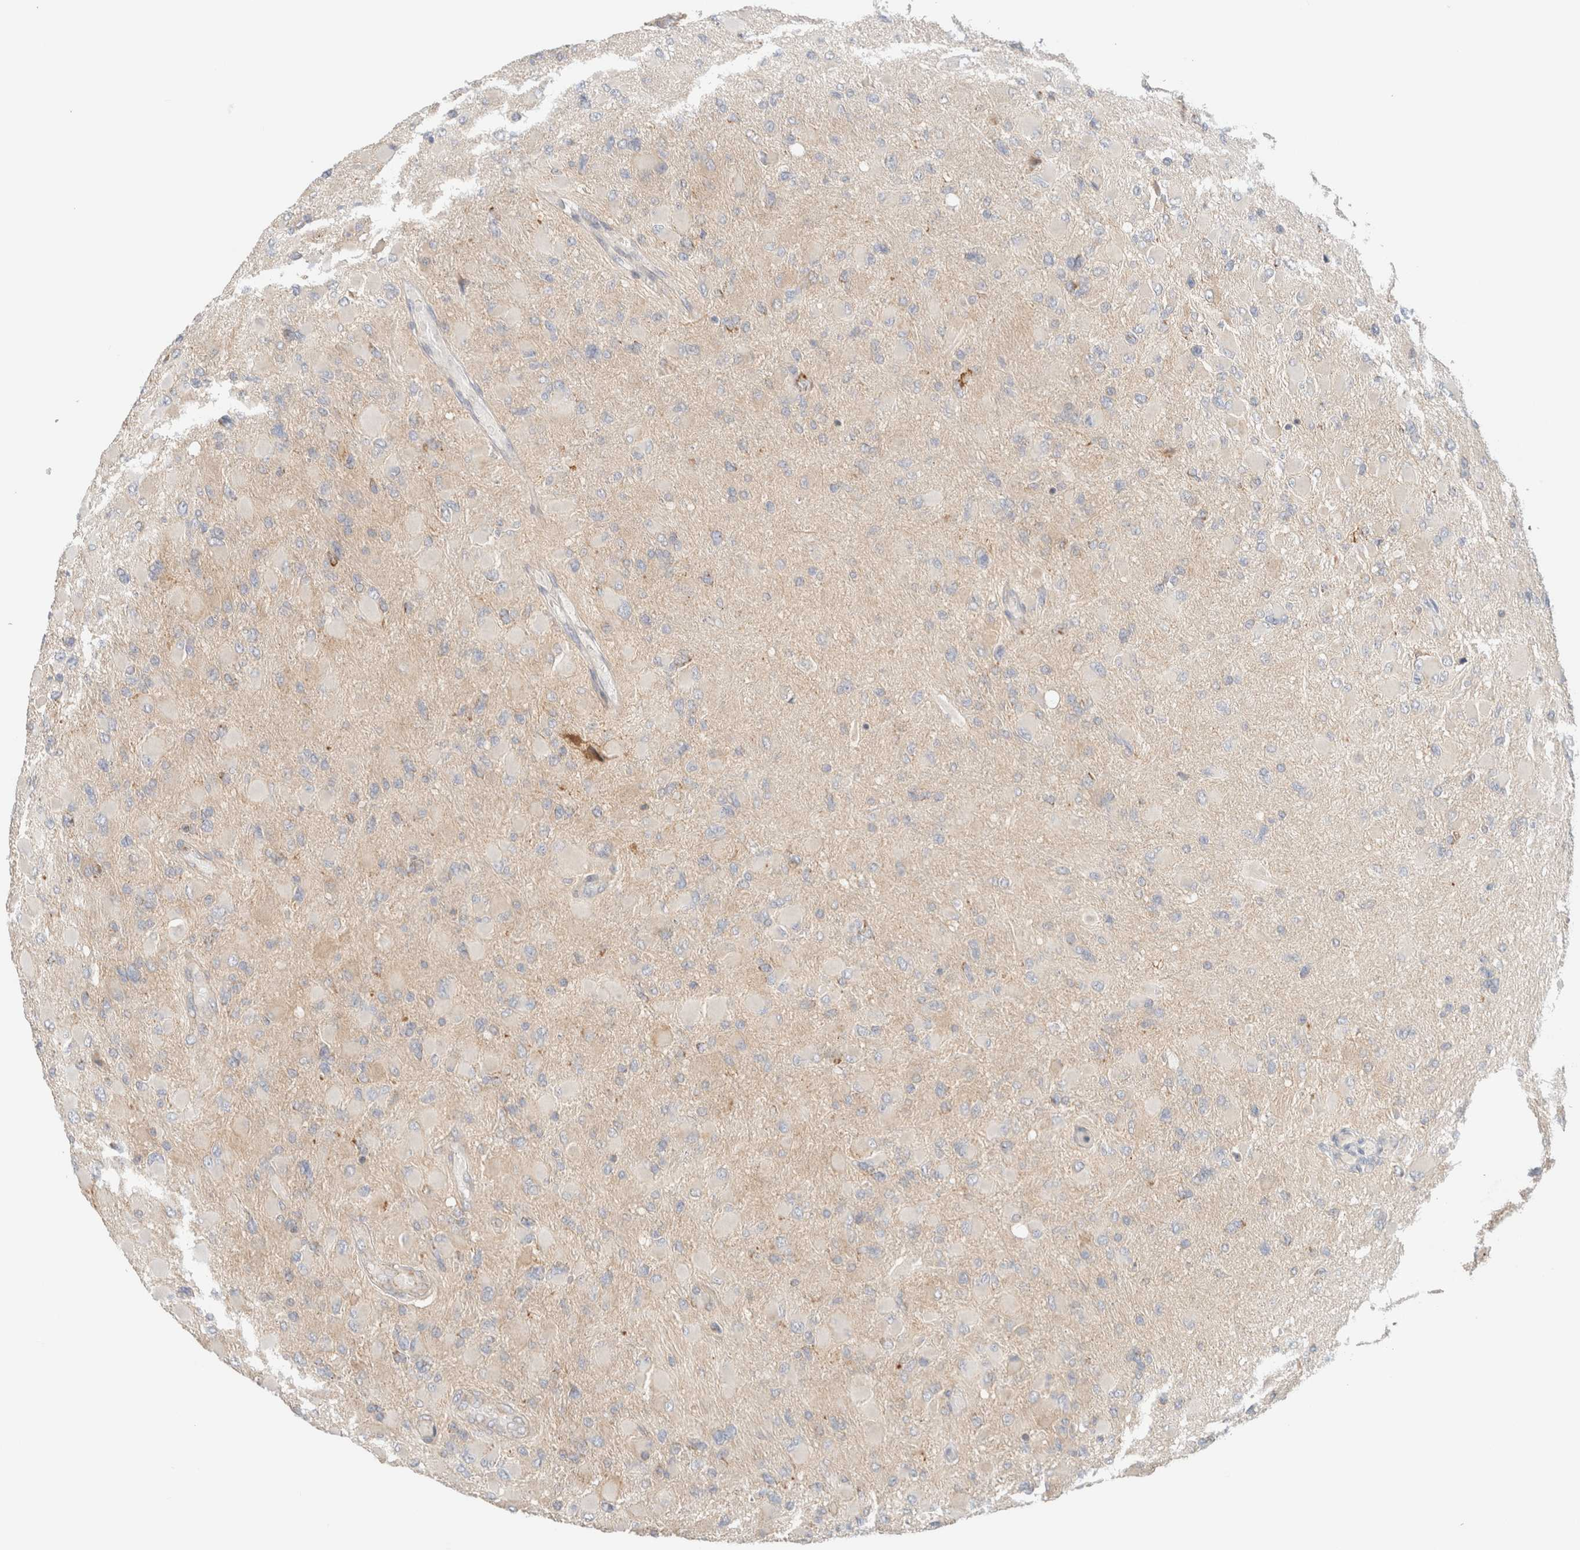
{"staining": {"intensity": "negative", "quantity": "none", "location": "none"}, "tissue": "glioma", "cell_type": "Tumor cells", "image_type": "cancer", "snomed": [{"axis": "morphology", "description": "Glioma, malignant, High grade"}, {"axis": "topography", "description": "Cerebral cortex"}], "caption": "Tumor cells show no significant protein staining in malignant high-grade glioma.", "gene": "MRM3", "patient": {"sex": "female", "age": 36}}